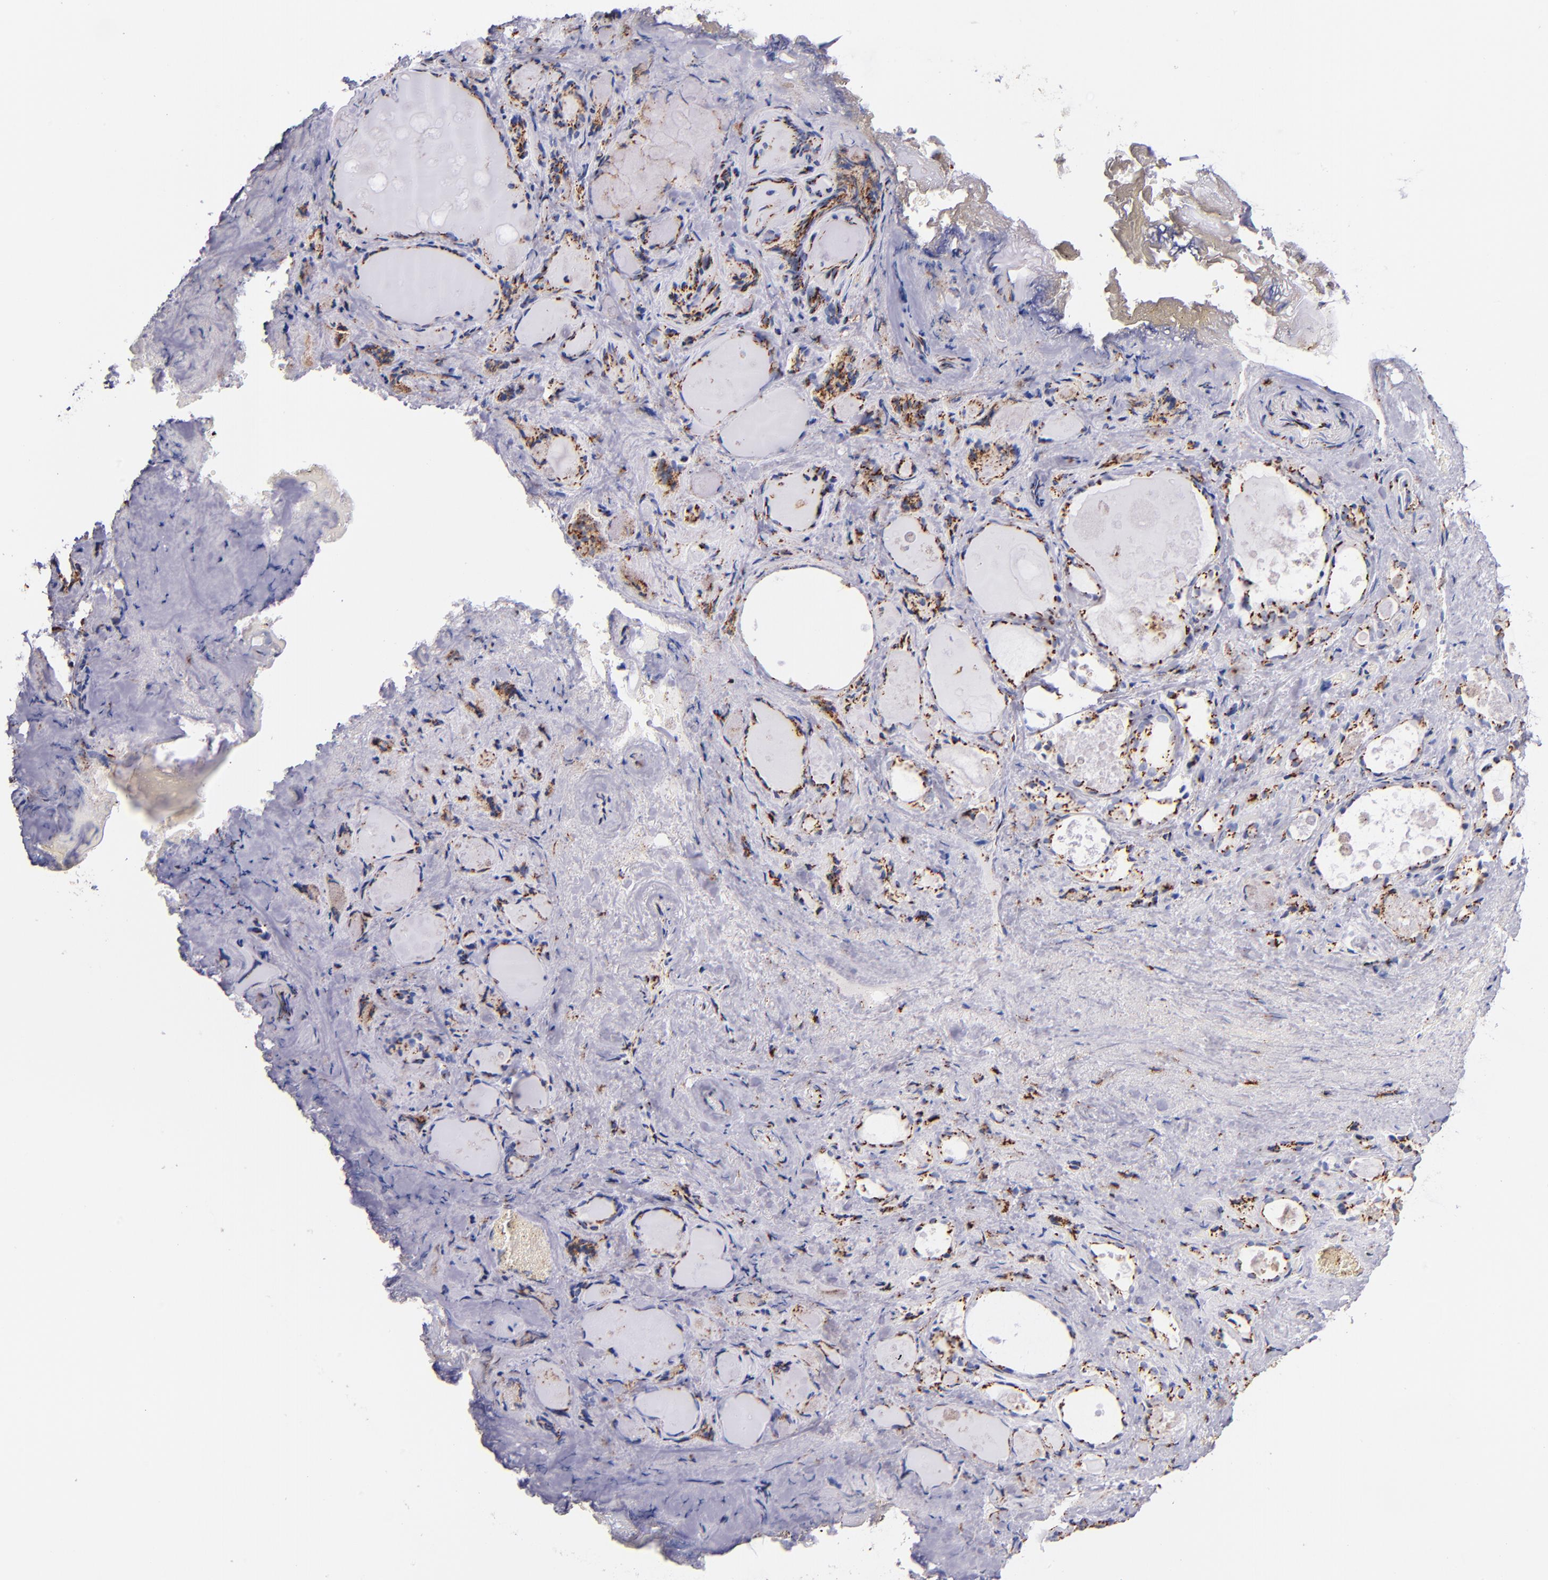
{"staining": {"intensity": "moderate", "quantity": ">75%", "location": "cytoplasmic/membranous"}, "tissue": "thyroid gland", "cell_type": "Glandular cells", "image_type": "normal", "snomed": [{"axis": "morphology", "description": "Normal tissue, NOS"}, {"axis": "topography", "description": "Thyroid gland"}], "caption": "Normal thyroid gland reveals moderate cytoplasmic/membranous expression in approximately >75% of glandular cells (brown staining indicates protein expression, while blue staining denotes nuclei)..", "gene": "GOLIM4", "patient": {"sex": "female", "age": 75}}